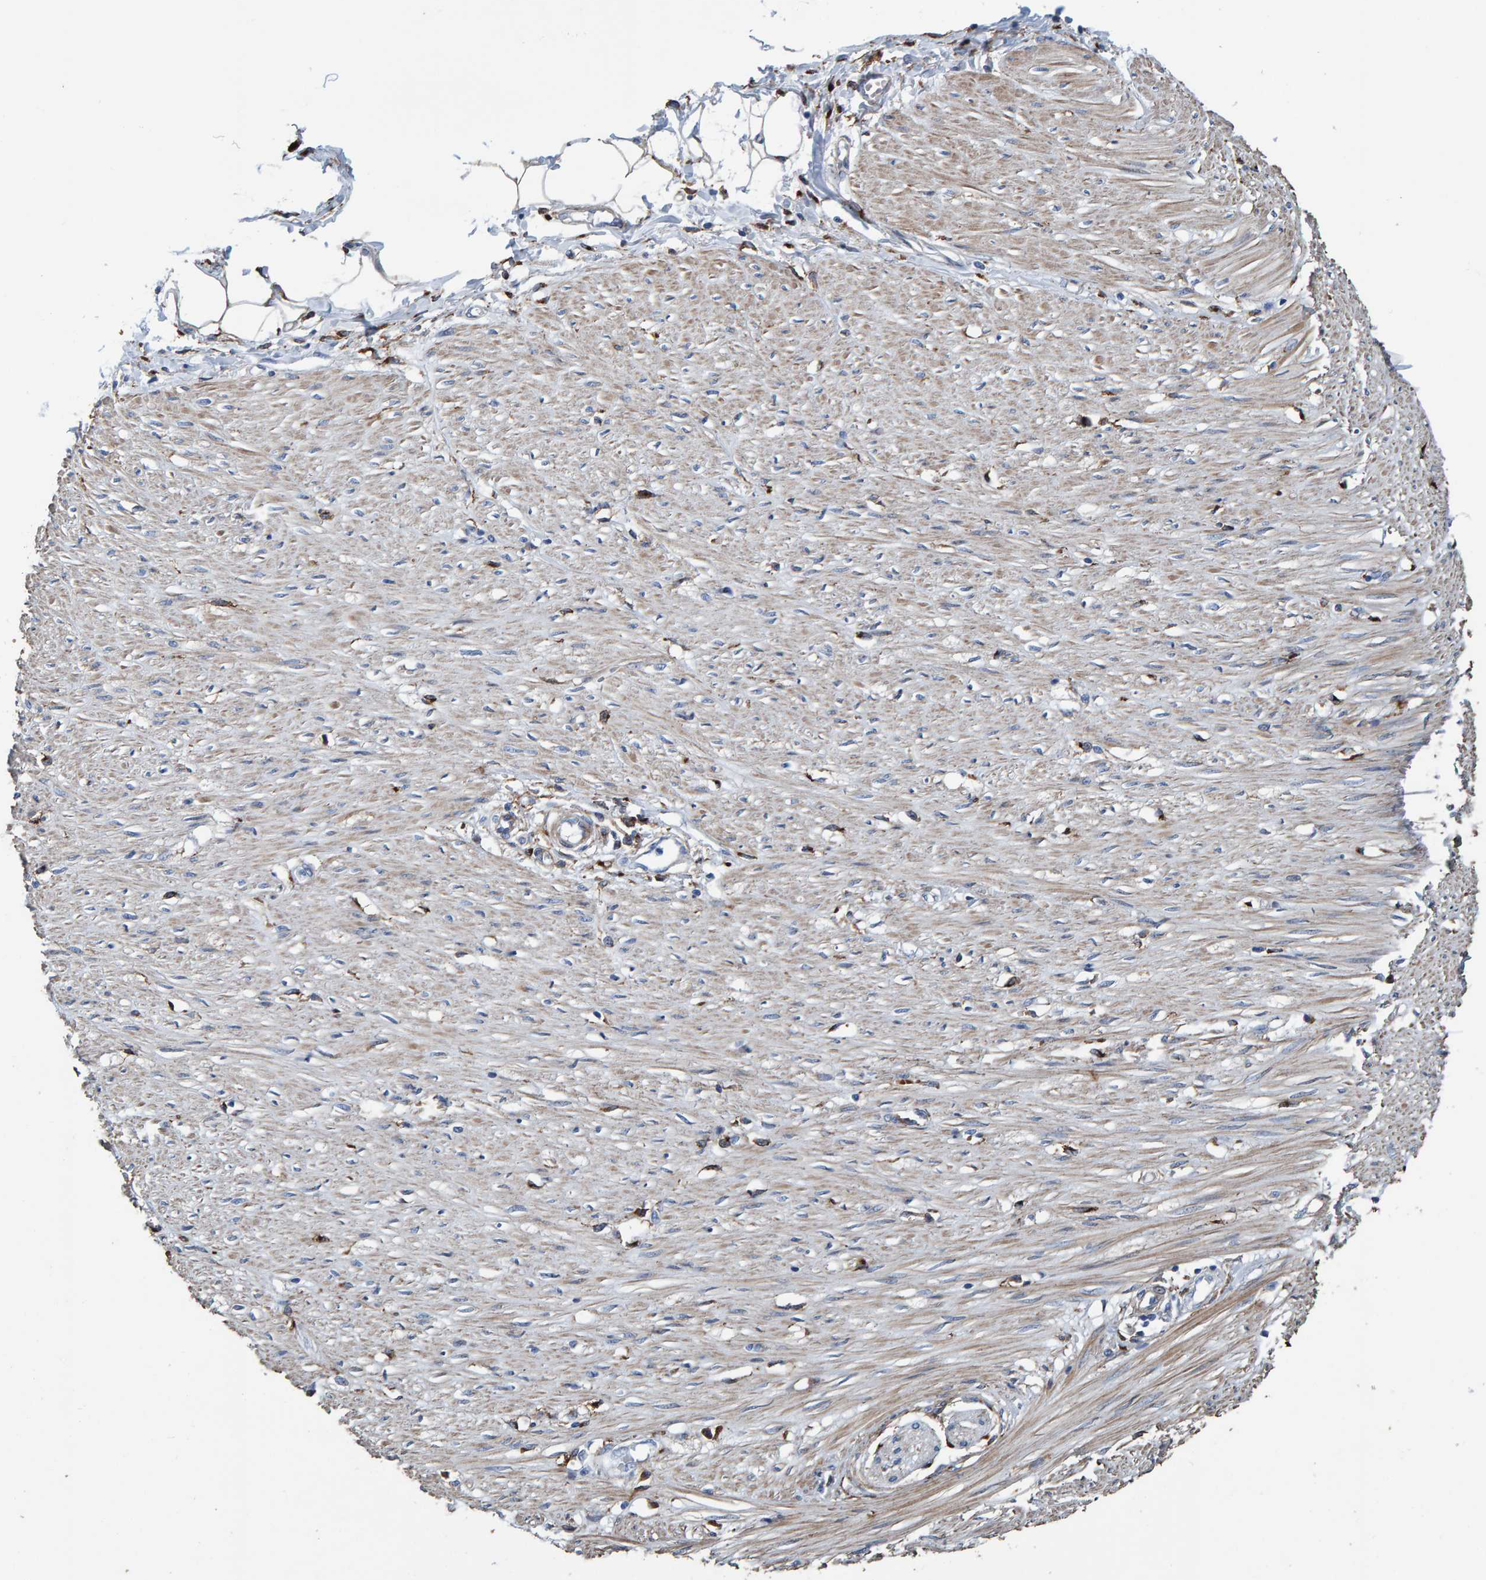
{"staining": {"intensity": "moderate", "quantity": ">75%", "location": "cytoplasmic/membranous"}, "tissue": "adipose tissue", "cell_type": "Adipocytes", "image_type": "normal", "snomed": [{"axis": "morphology", "description": "Normal tissue, NOS"}, {"axis": "morphology", "description": "Adenocarcinoma, NOS"}, {"axis": "topography", "description": "Colon"}, {"axis": "topography", "description": "Peripheral nerve tissue"}], "caption": "A brown stain shows moderate cytoplasmic/membranous expression of a protein in adipocytes of unremarkable adipose tissue.", "gene": "LRP1", "patient": {"sex": "male", "age": 14}}